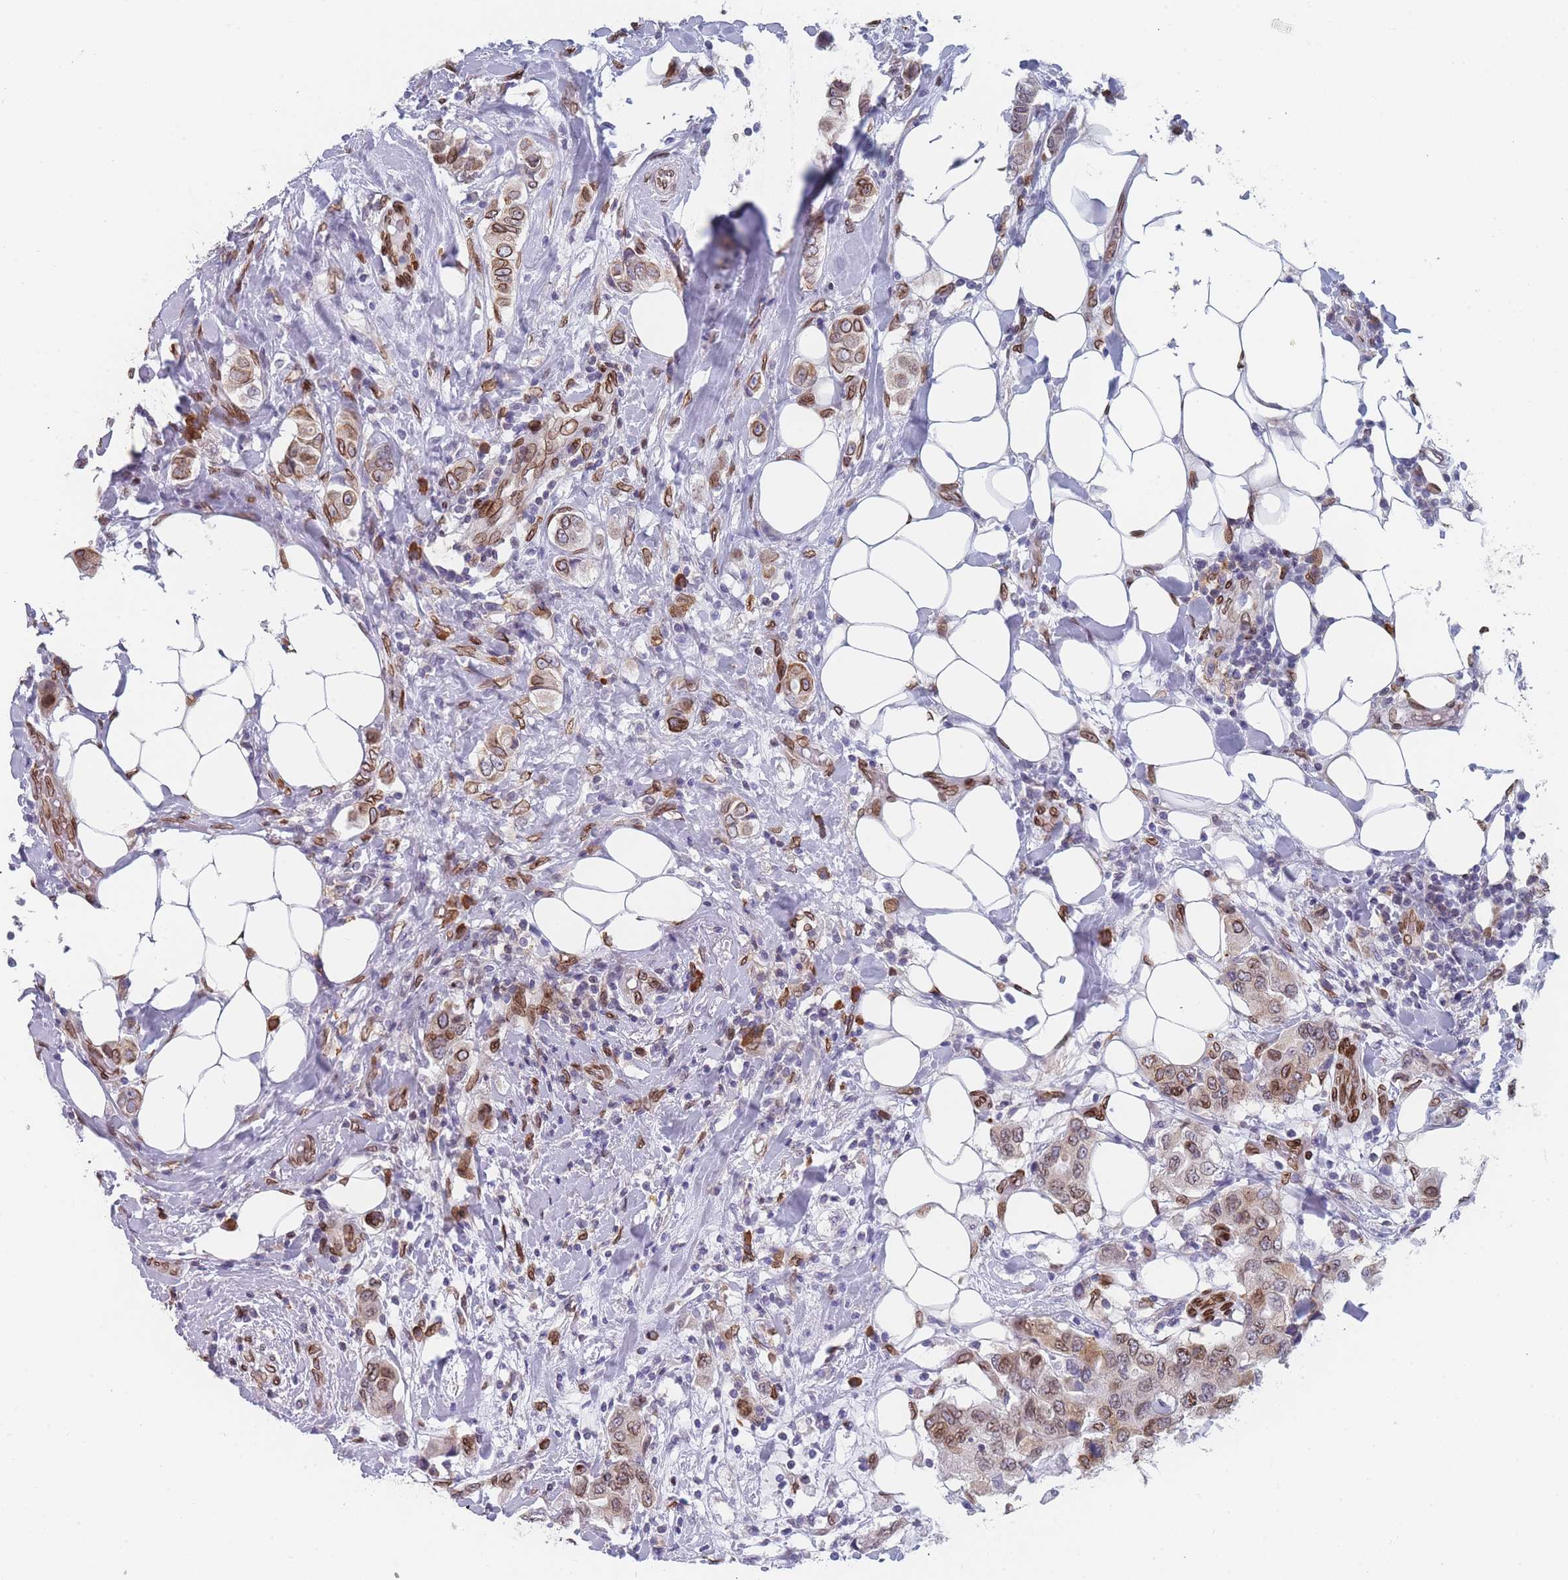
{"staining": {"intensity": "moderate", "quantity": ">75%", "location": "cytoplasmic/membranous,nuclear"}, "tissue": "breast cancer", "cell_type": "Tumor cells", "image_type": "cancer", "snomed": [{"axis": "morphology", "description": "Lobular carcinoma"}, {"axis": "topography", "description": "Breast"}], "caption": "The micrograph shows immunohistochemical staining of breast cancer (lobular carcinoma). There is moderate cytoplasmic/membranous and nuclear positivity is appreciated in about >75% of tumor cells.", "gene": "ZBTB1", "patient": {"sex": "female", "age": 51}}